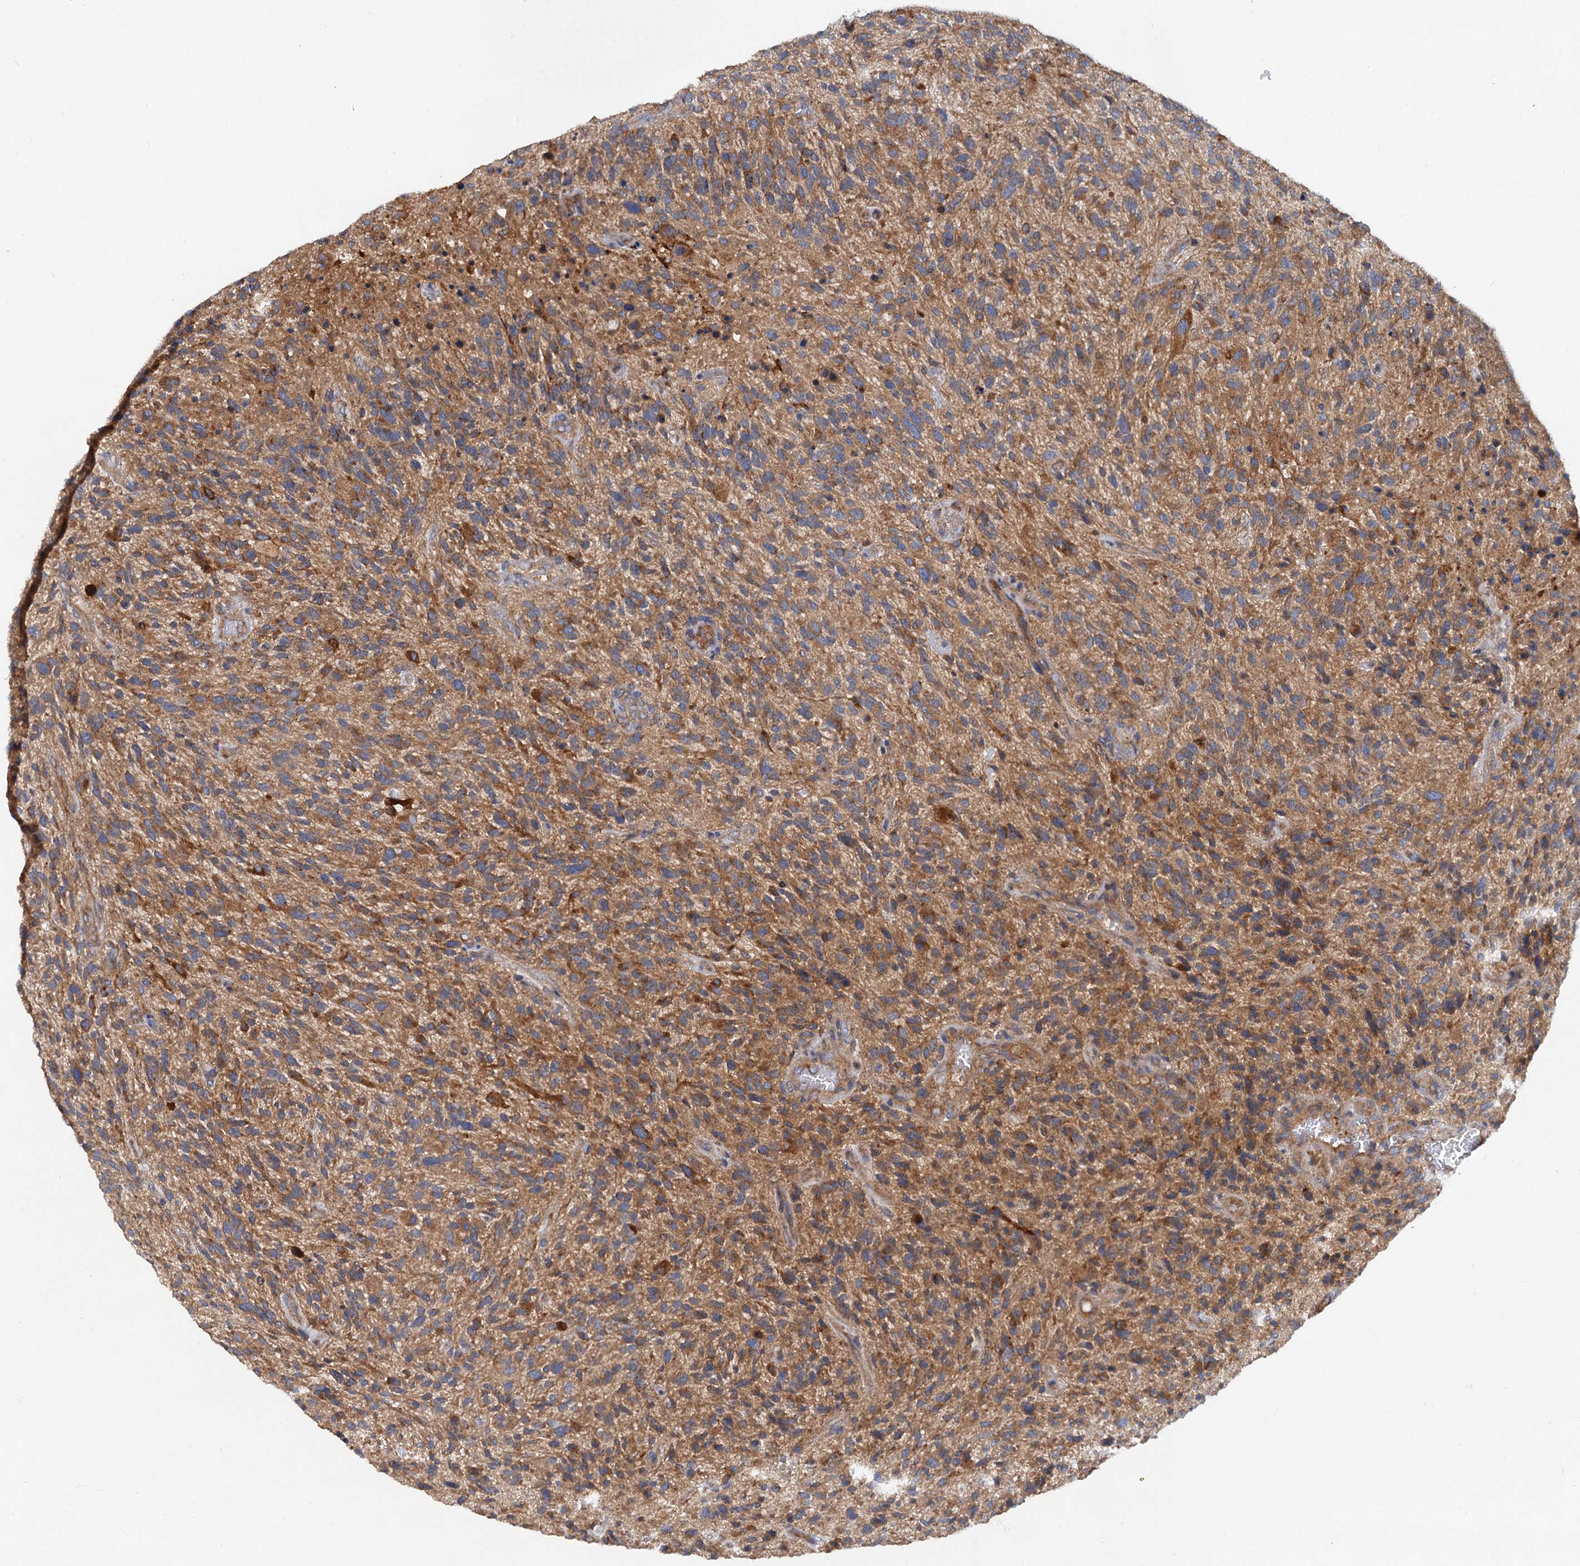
{"staining": {"intensity": "moderate", "quantity": ">75%", "location": "cytoplasmic/membranous"}, "tissue": "glioma", "cell_type": "Tumor cells", "image_type": "cancer", "snomed": [{"axis": "morphology", "description": "Glioma, malignant, High grade"}, {"axis": "topography", "description": "Brain"}], "caption": "Malignant high-grade glioma tissue reveals moderate cytoplasmic/membranous expression in approximately >75% of tumor cells, visualized by immunohistochemistry.", "gene": "ALKBH7", "patient": {"sex": "male", "age": 47}}